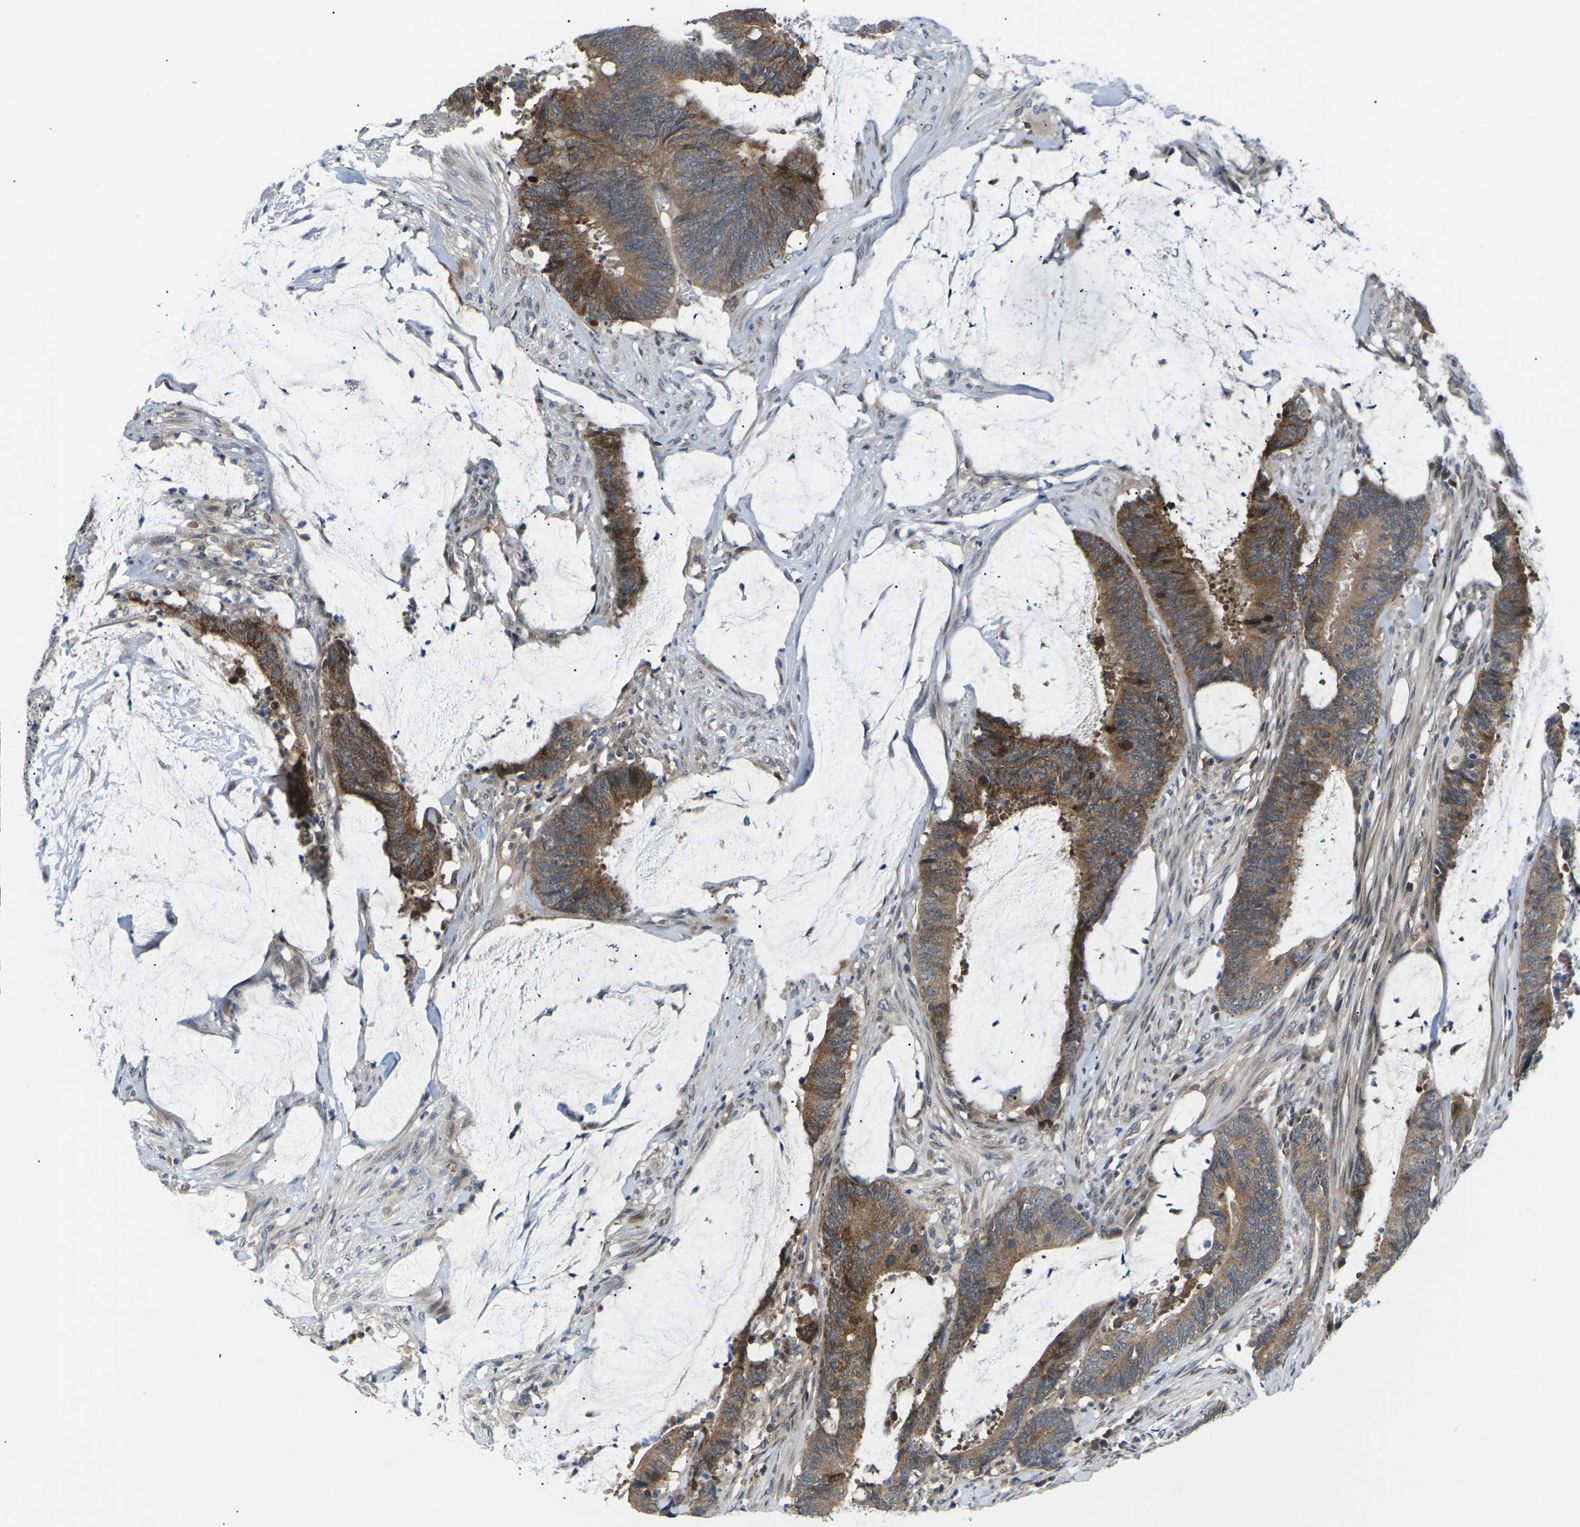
{"staining": {"intensity": "moderate", "quantity": ">75%", "location": "cytoplasmic/membranous"}, "tissue": "colorectal cancer", "cell_type": "Tumor cells", "image_type": "cancer", "snomed": [{"axis": "morphology", "description": "Adenocarcinoma, NOS"}, {"axis": "topography", "description": "Rectum"}], "caption": "This histopathology image demonstrates immunohistochemistry staining of human colorectal cancer, with medium moderate cytoplasmic/membranous staining in about >75% of tumor cells.", "gene": "RPS6KA3", "patient": {"sex": "female", "age": 66}}